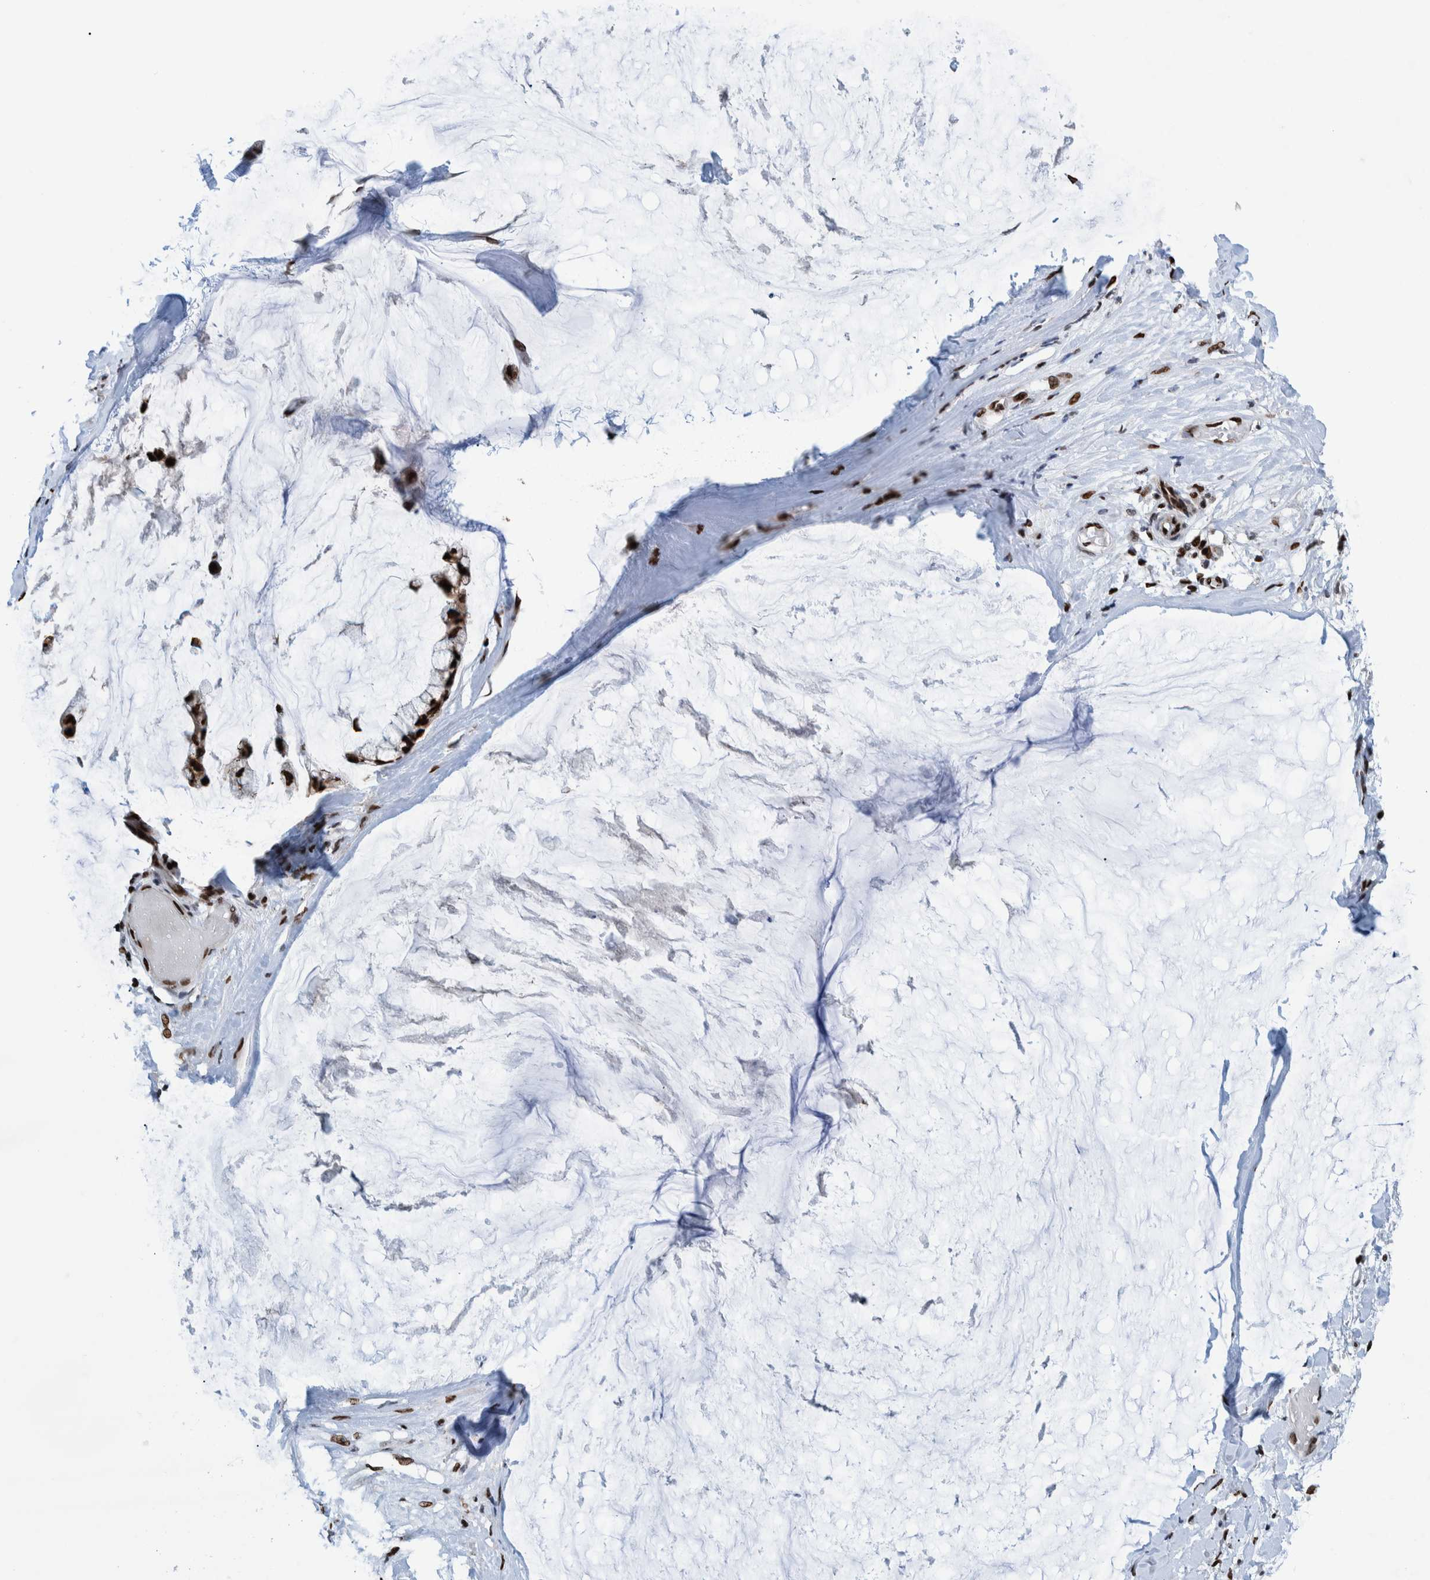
{"staining": {"intensity": "strong", "quantity": ">75%", "location": "nuclear"}, "tissue": "ovarian cancer", "cell_type": "Tumor cells", "image_type": "cancer", "snomed": [{"axis": "morphology", "description": "Cystadenocarcinoma, mucinous, NOS"}, {"axis": "topography", "description": "Ovary"}], "caption": "This histopathology image reveals immunohistochemistry (IHC) staining of human mucinous cystadenocarcinoma (ovarian), with high strong nuclear positivity in about >75% of tumor cells.", "gene": "HEATR9", "patient": {"sex": "female", "age": 39}}